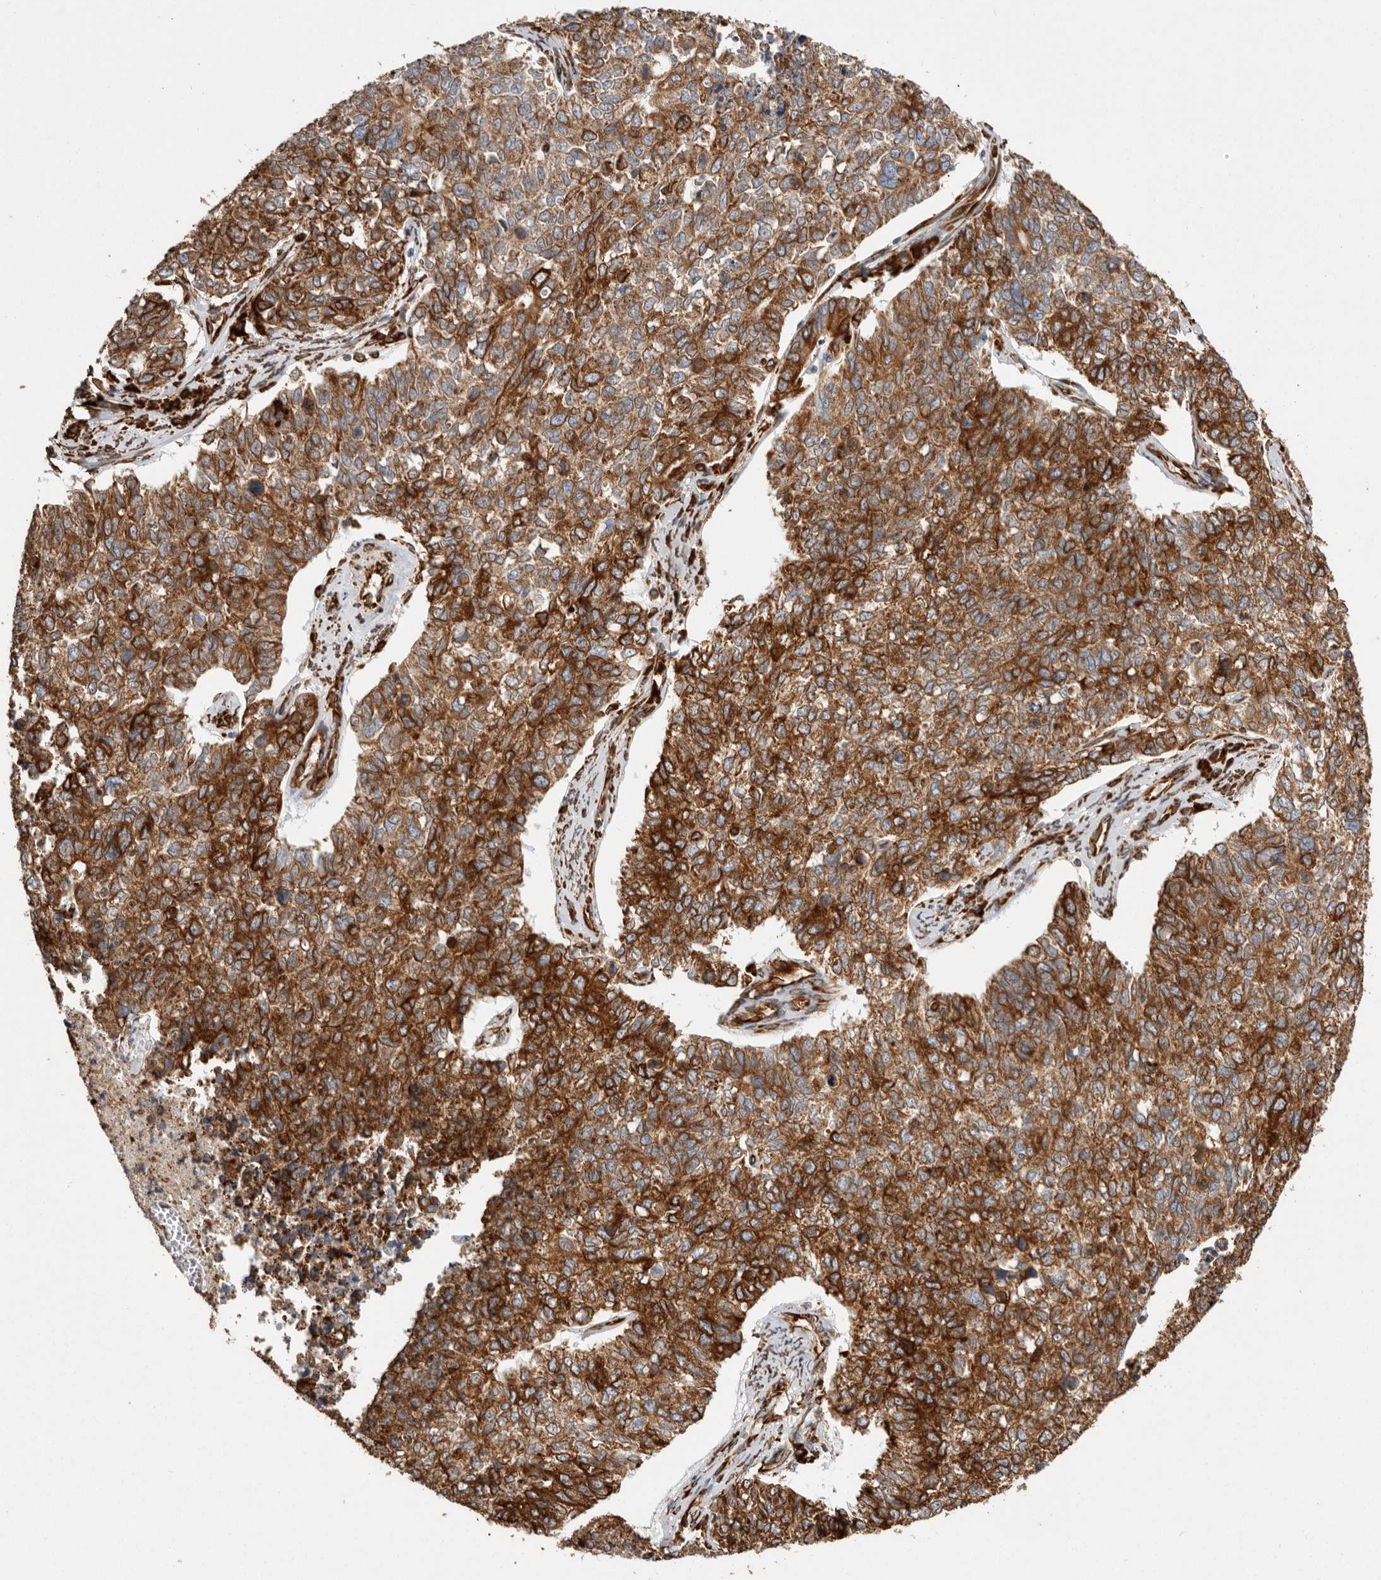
{"staining": {"intensity": "strong", "quantity": ">75%", "location": "cytoplasmic/membranous"}, "tissue": "cervical cancer", "cell_type": "Tumor cells", "image_type": "cancer", "snomed": [{"axis": "morphology", "description": "Squamous cell carcinoma, NOS"}, {"axis": "topography", "description": "Cervix"}], "caption": "IHC image of cervical cancer stained for a protein (brown), which displays high levels of strong cytoplasmic/membranous expression in about >75% of tumor cells.", "gene": "WDTC1", "patient": {"sex": "female", "age": 63}}